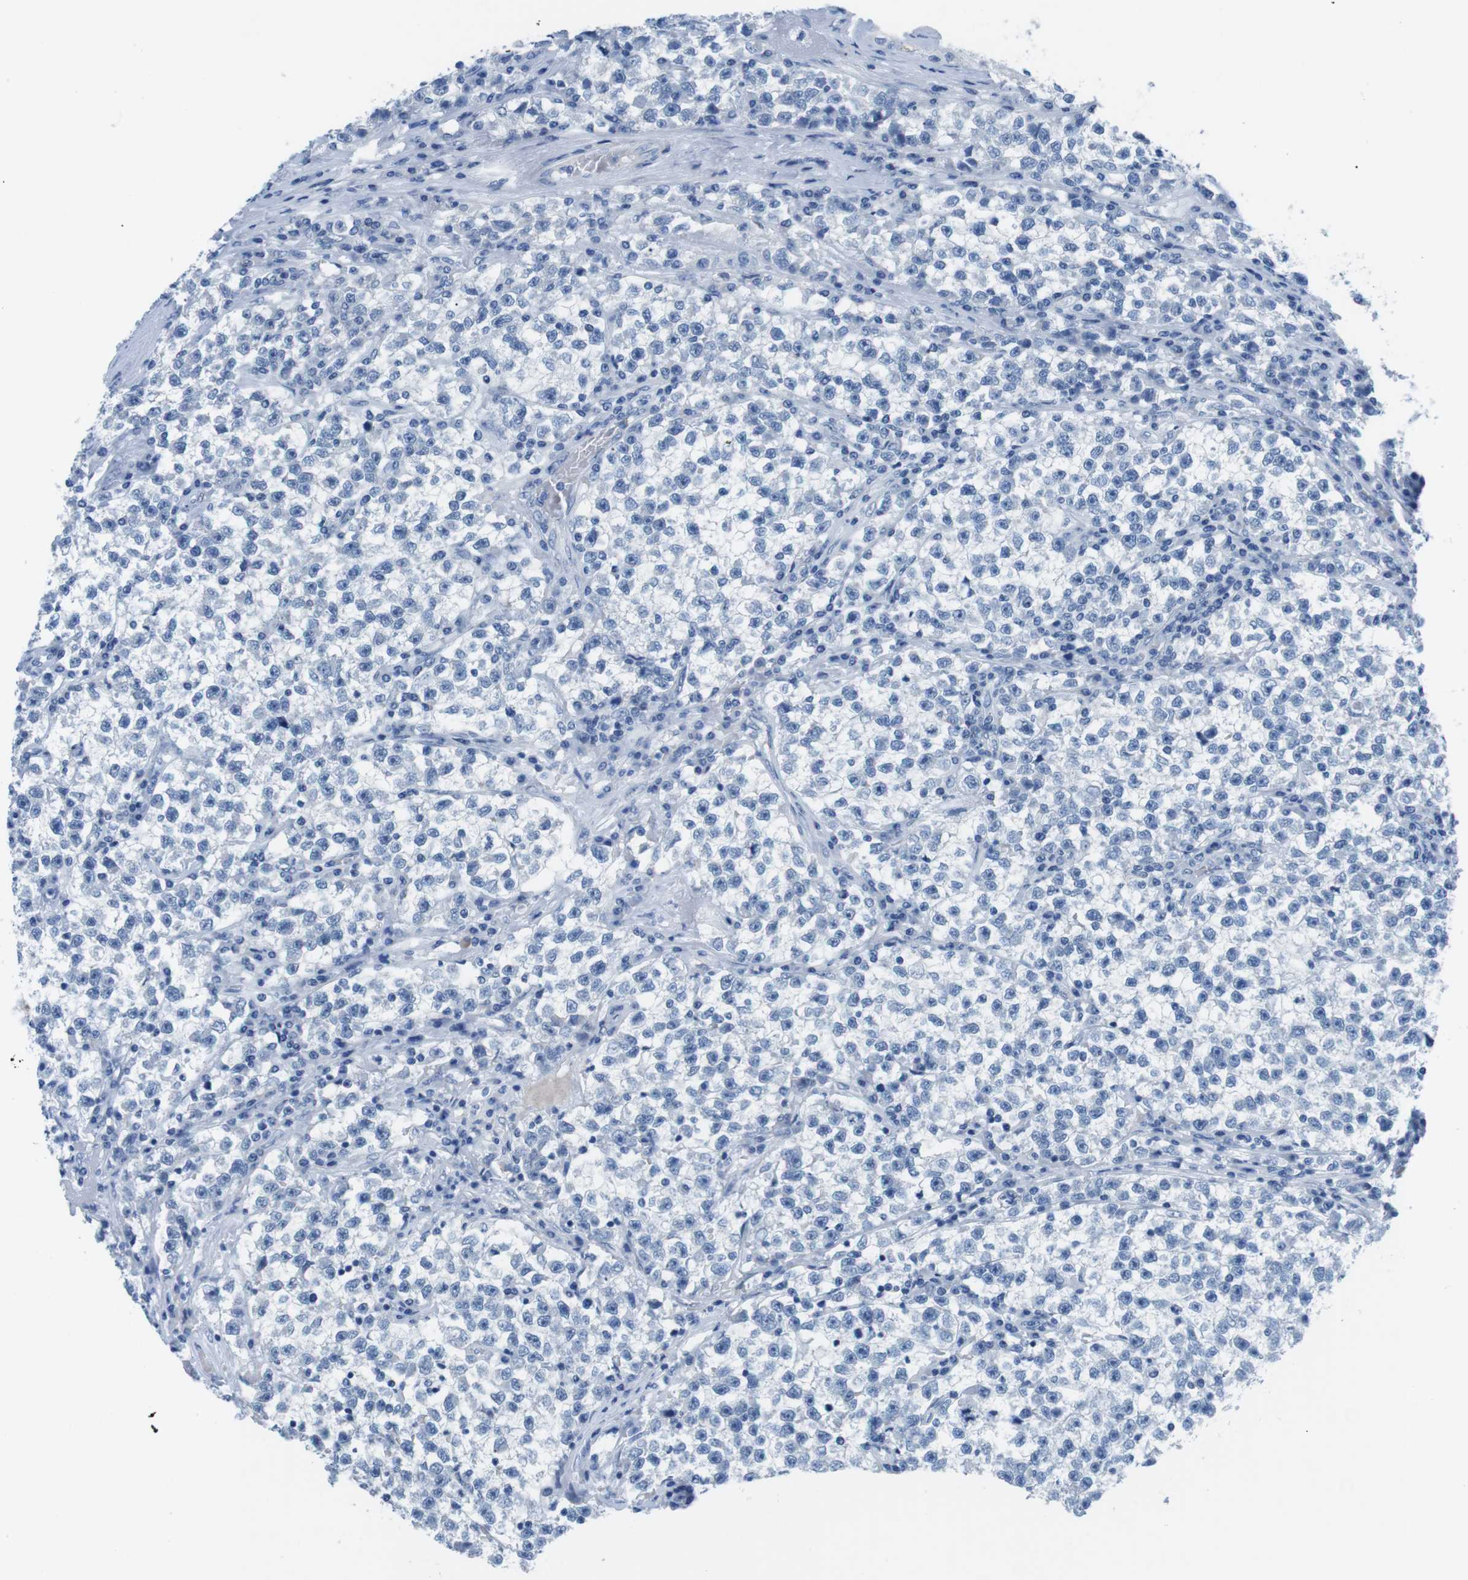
{"staining": {"intensity": "negative", "quantity": "none", "location": "none"}, "tissue": "testis cancer", "cell_type": "Tumor cells", "image_type": "cancer", "snomed": [{"axis": "morphology", "description": "Seminoma, NOS"}, {"axis": "topography", "description": "Testis"}], "caption": "High power microscopy histopathology image of an immunohistochemistry (IHC) photomicrograph of testis cancer (seminoma), revealing no significant staining in tumor cells. (DAB (3,3'-diaminobenzidine) immunohistochemistry with hematoxylin counter stain).", "gene": "MUC2", "patient": {"sex": "male", "age": 22}}